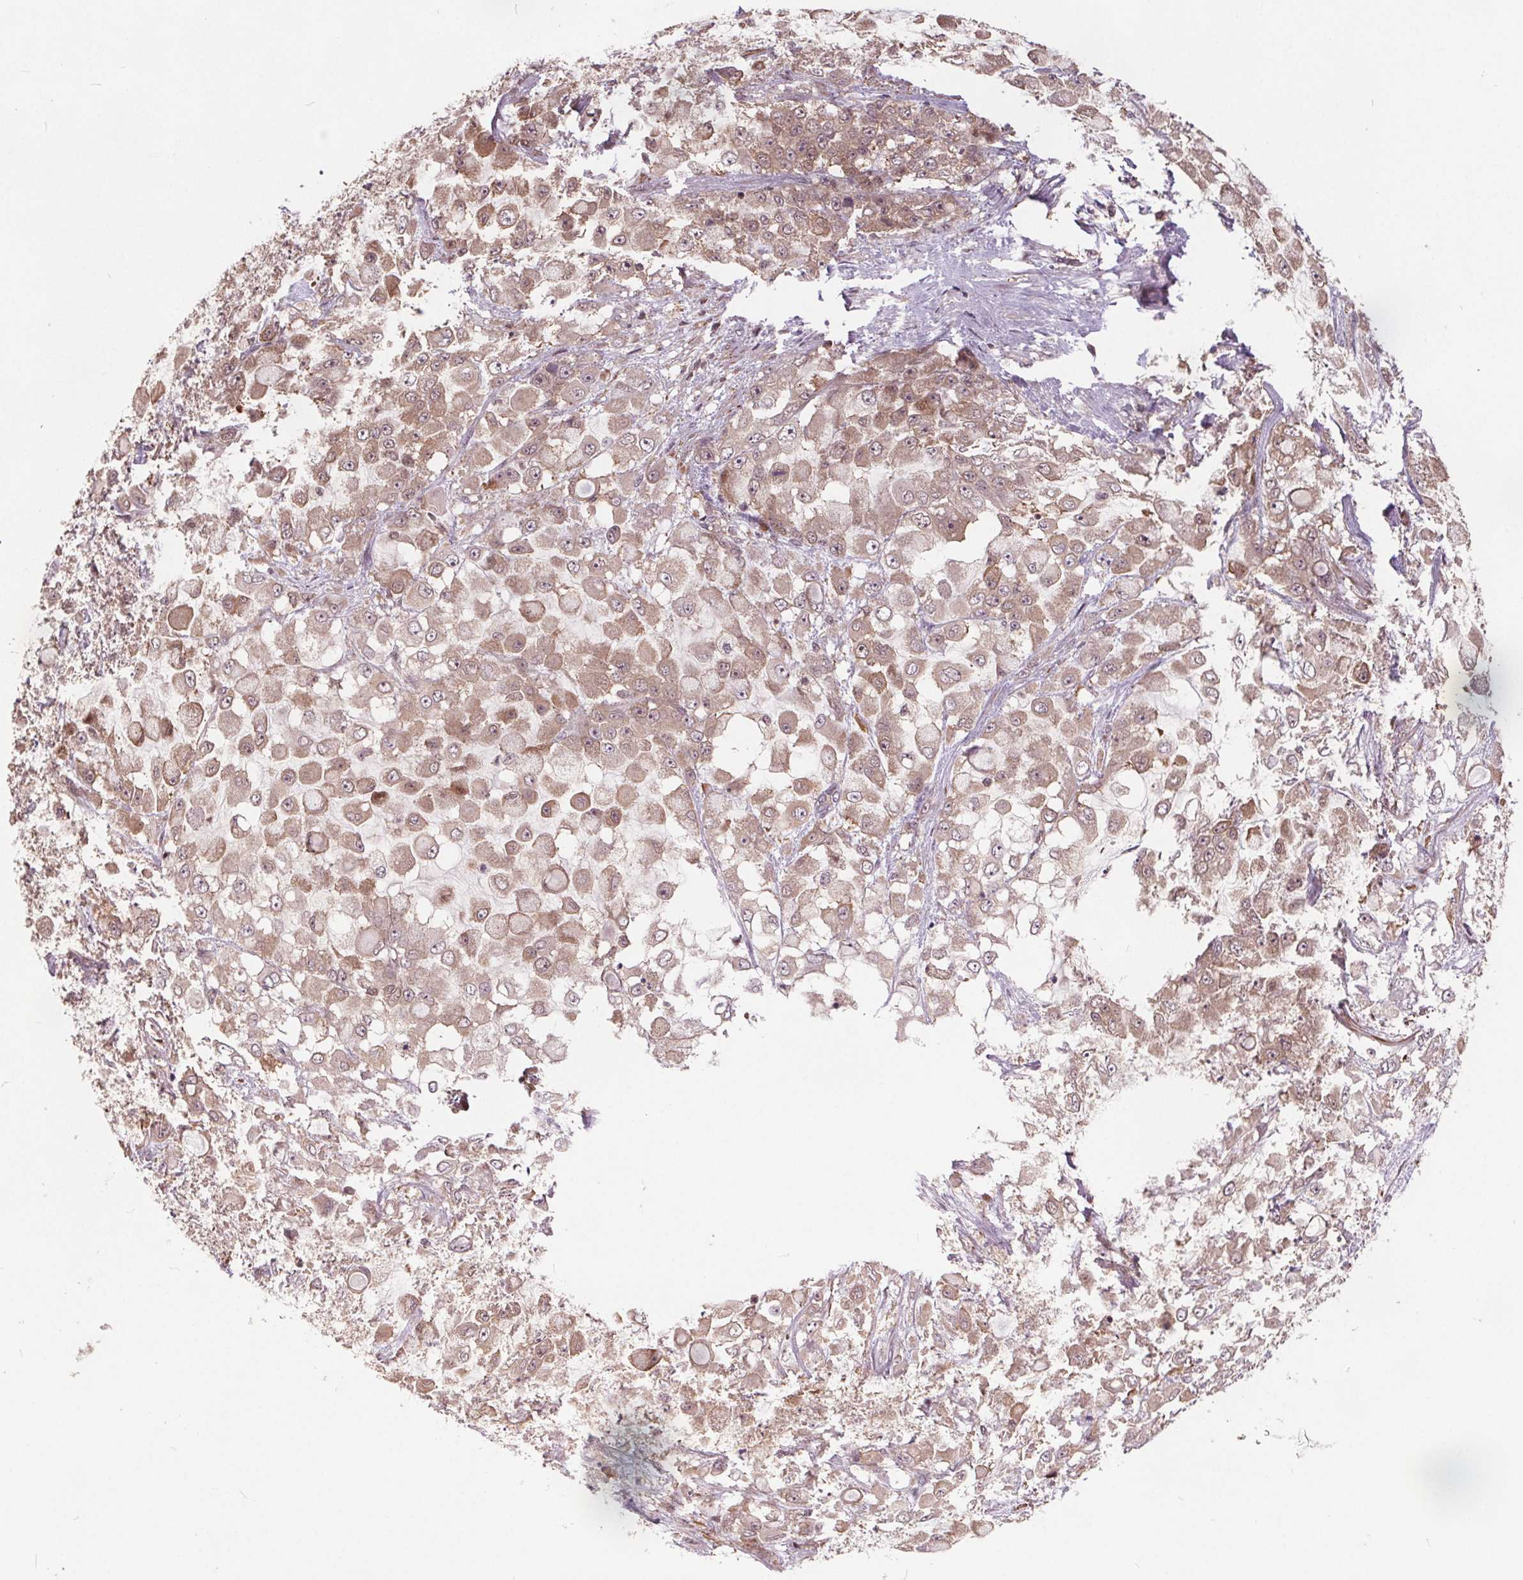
{"staining": {"intensity": "weak", "quantity": ">75%", "location": "cytoplasmic/membranous,nuclear"}, "tissue": "stomach cancer", "cell_type": "Tumor cells", "image_type": "cancer", "snomed": [{"axis": "morphology", "description": "Adenocarcinoma, NOS"}, {"axis": "topography", "description": "Stomach"}], "caption": "Immunohistochemistry (IHC) histopathology image of neoplastic tissue: human stomach cancer stained using immunohistochemistry shows low levels of weak protein expression localized specifically in the cytoplasmic/membranous and nuclear of tumor cells, appearing as a cytoplasmic/membranous and nuclear brown color.", "gene": "HIF1AN", "patient": {"sex": "female", "age": 76}}